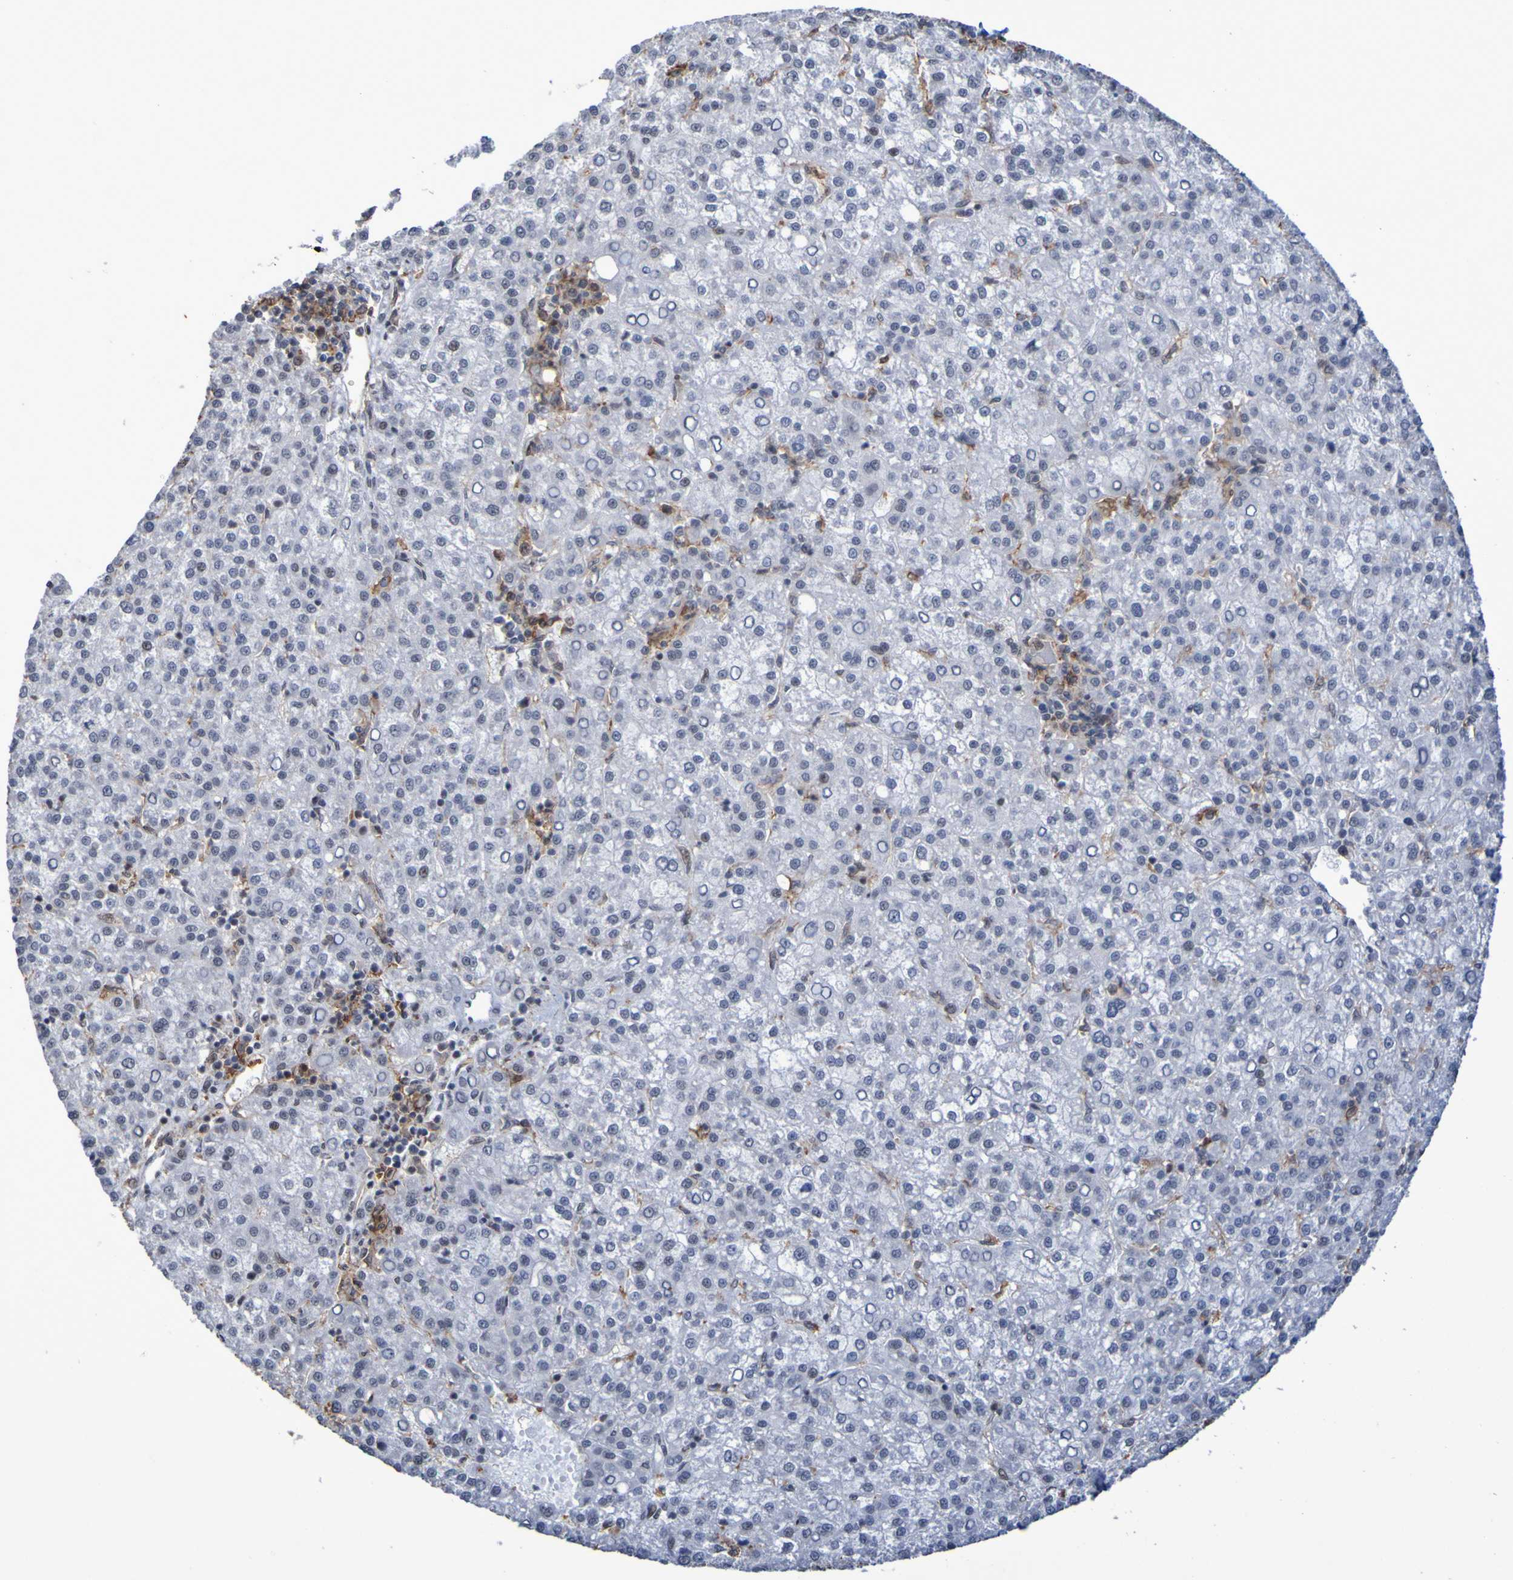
{"staining": {"intensity": "negative", "quantity": "none", "location": "none"}, "tissue": "liver cancer", "cell_type": "Tumor cells", "image_type": "cancer", "snomed": [{"axis": "morphology", "description": "Carcinoma, Hepatocellular, NOS"}, {"axis": "topography", "description": "Liver"}], "caption": "This is an immunohistochemistry (IHC) photomicrograph of liver cancer (hepatocellular carcinoma). There is no expression in tumor cells.", "gene": "MRTFB", "patient": {"sex": "female", "age": 58}}